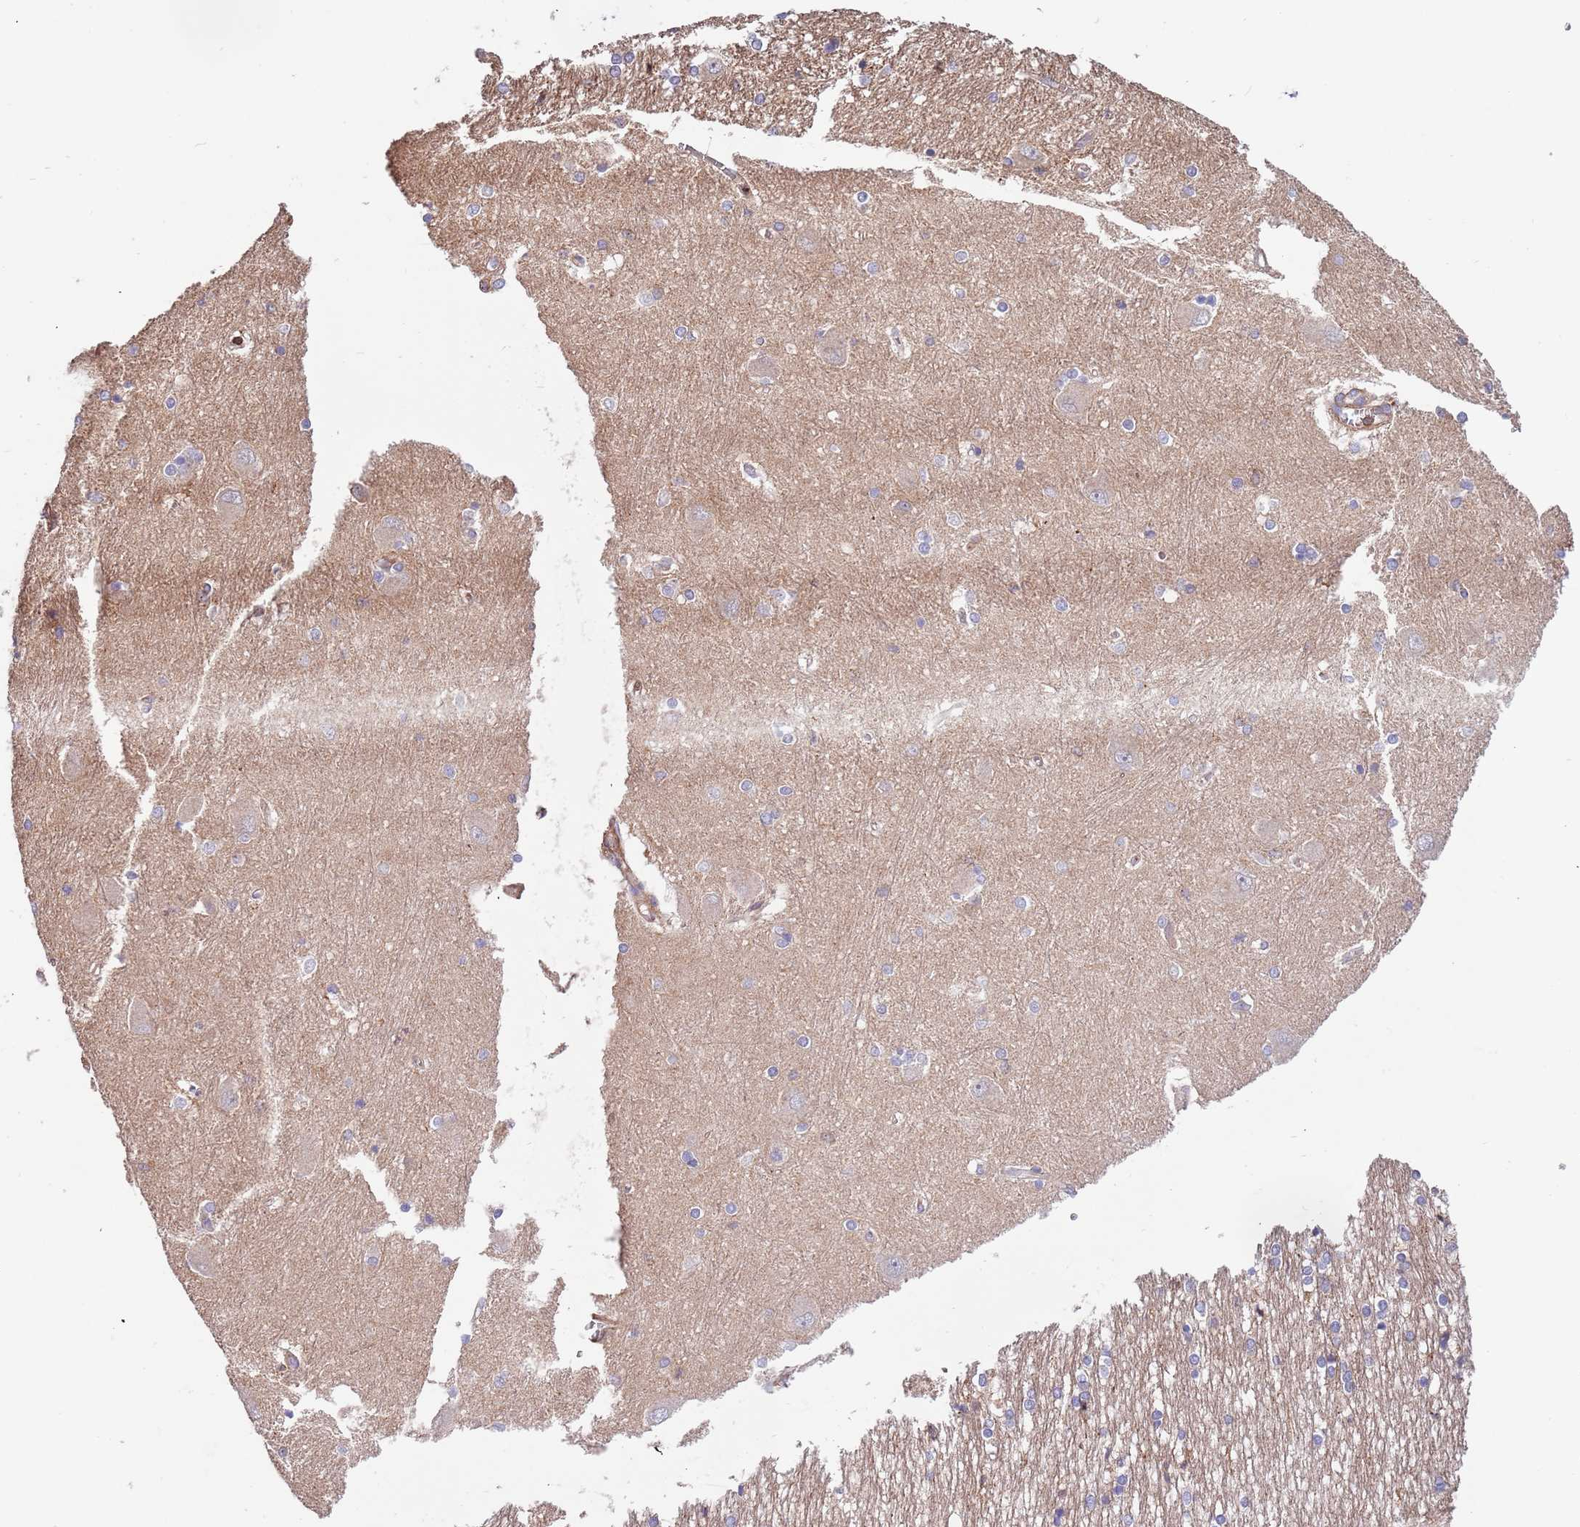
{"staining": {"intensity": "negative", "quantity": "none", "location": "none"}, "tissue": "caudate", "cell_type": "Glial cells", "image_type": "normal", "snomed": [{"axis": "morphology", "description": "Normal tissue, NOS"}, {"axis": "topography", "description": "Lateral ventricle wall"}], "caption": "This is an immunohistochemistry image of unremarkable human caudate. There is no positivity in glial cells.", "gene": "SYT4", "patient": {"sex": "male", "age": 37}}